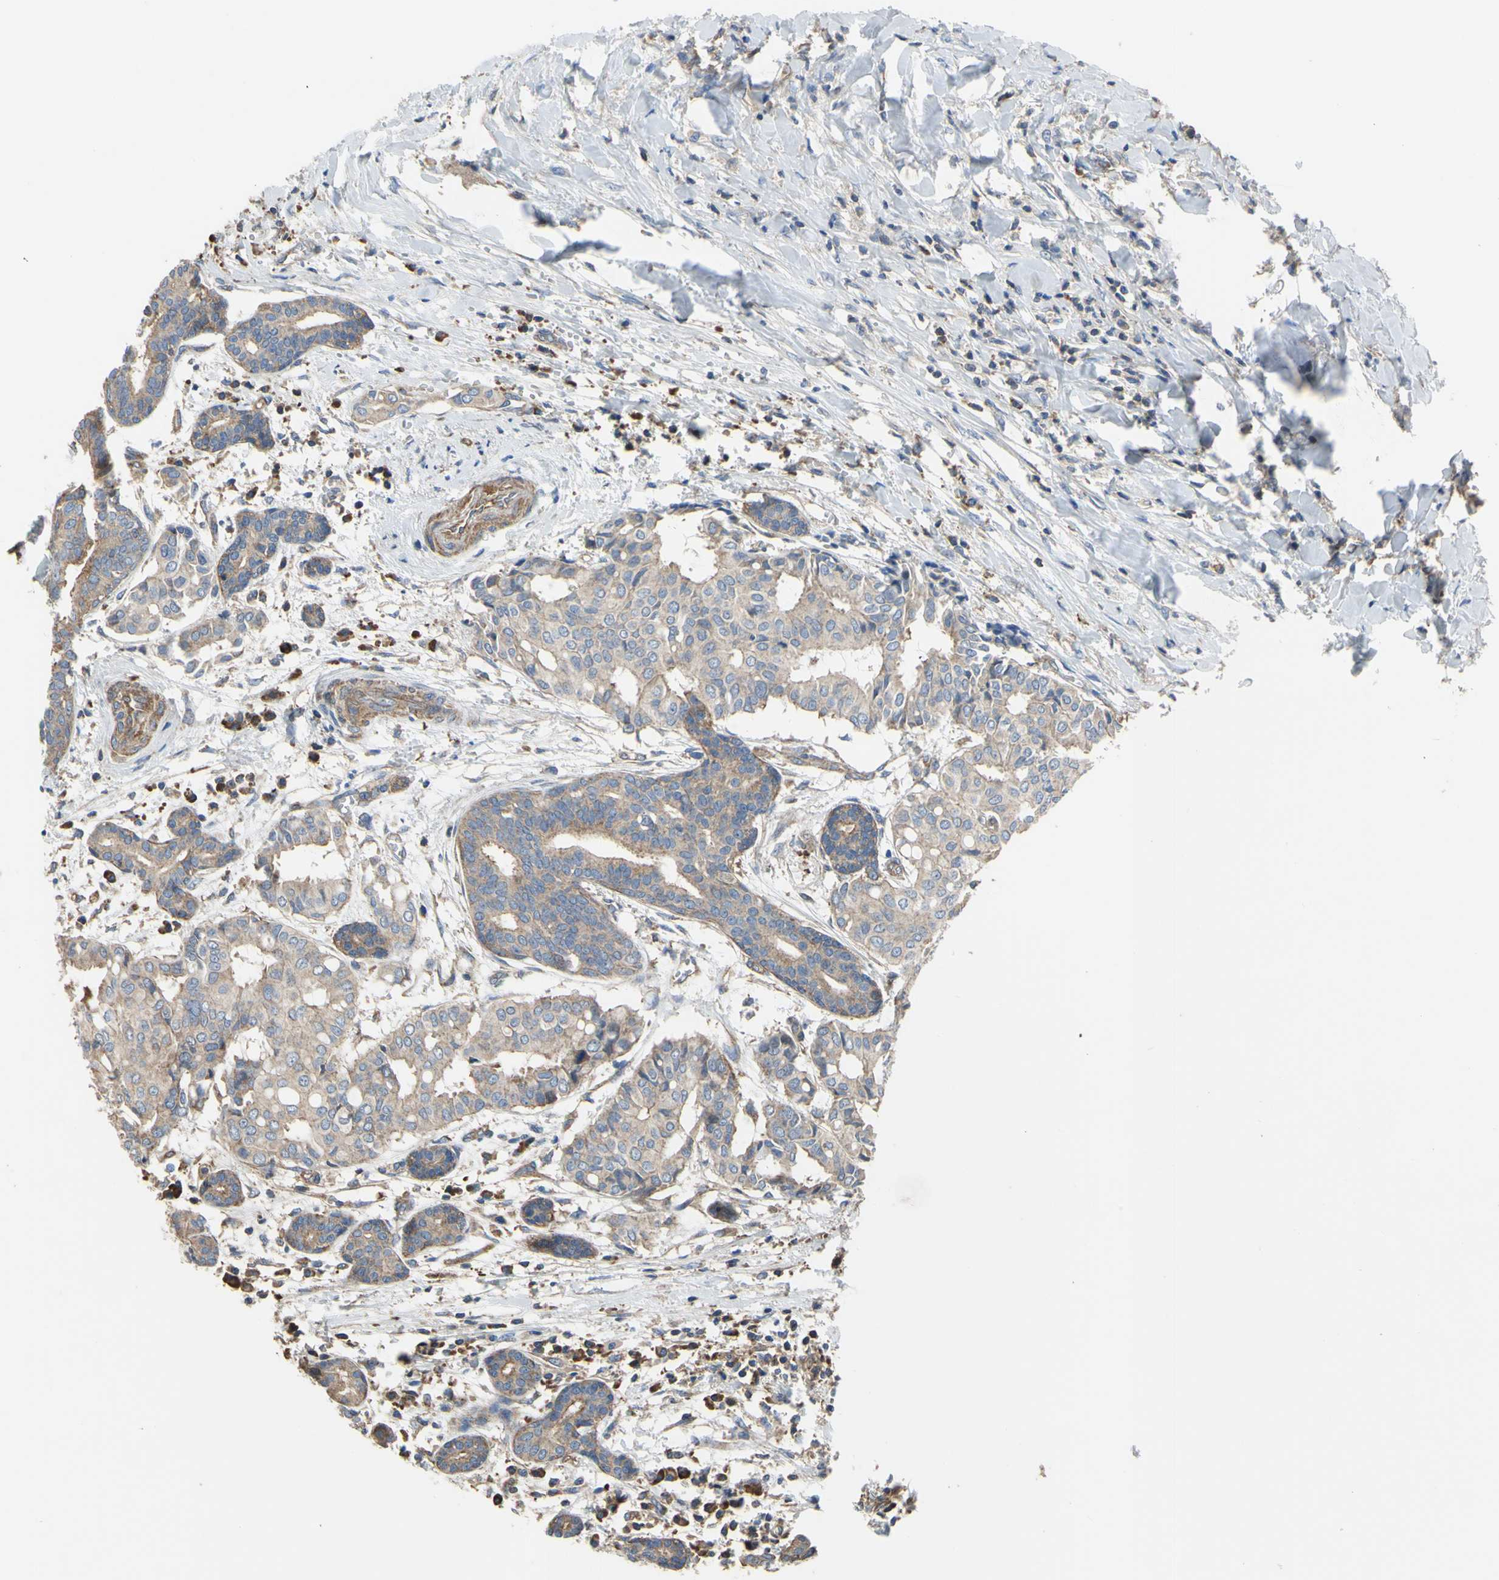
{"staining": {"intensity": "moderate", "quantity": ">75%", "location": "cytoplasmic/membranous"}, "tissue": "head and neck cancer", "cell_type": "Tumor cells", "image_type": "cancer", "snomed": [{"axis": "morphology", "description": "Adenocarcinoma, NOS"}, {"axis": "topography", "description": "Salivary gland"}, {"axis": "topography", "description": "Head-Neck"}], "caption": "There is medium levels of moderate cytoplasmic/membranous expression in tumor cells of head and neck adenocarcinoma, as demonstrated by immunohistochemical staining (brown color).", "gene": "BECN1", "patient": {"sex": "female", "age": 59}}